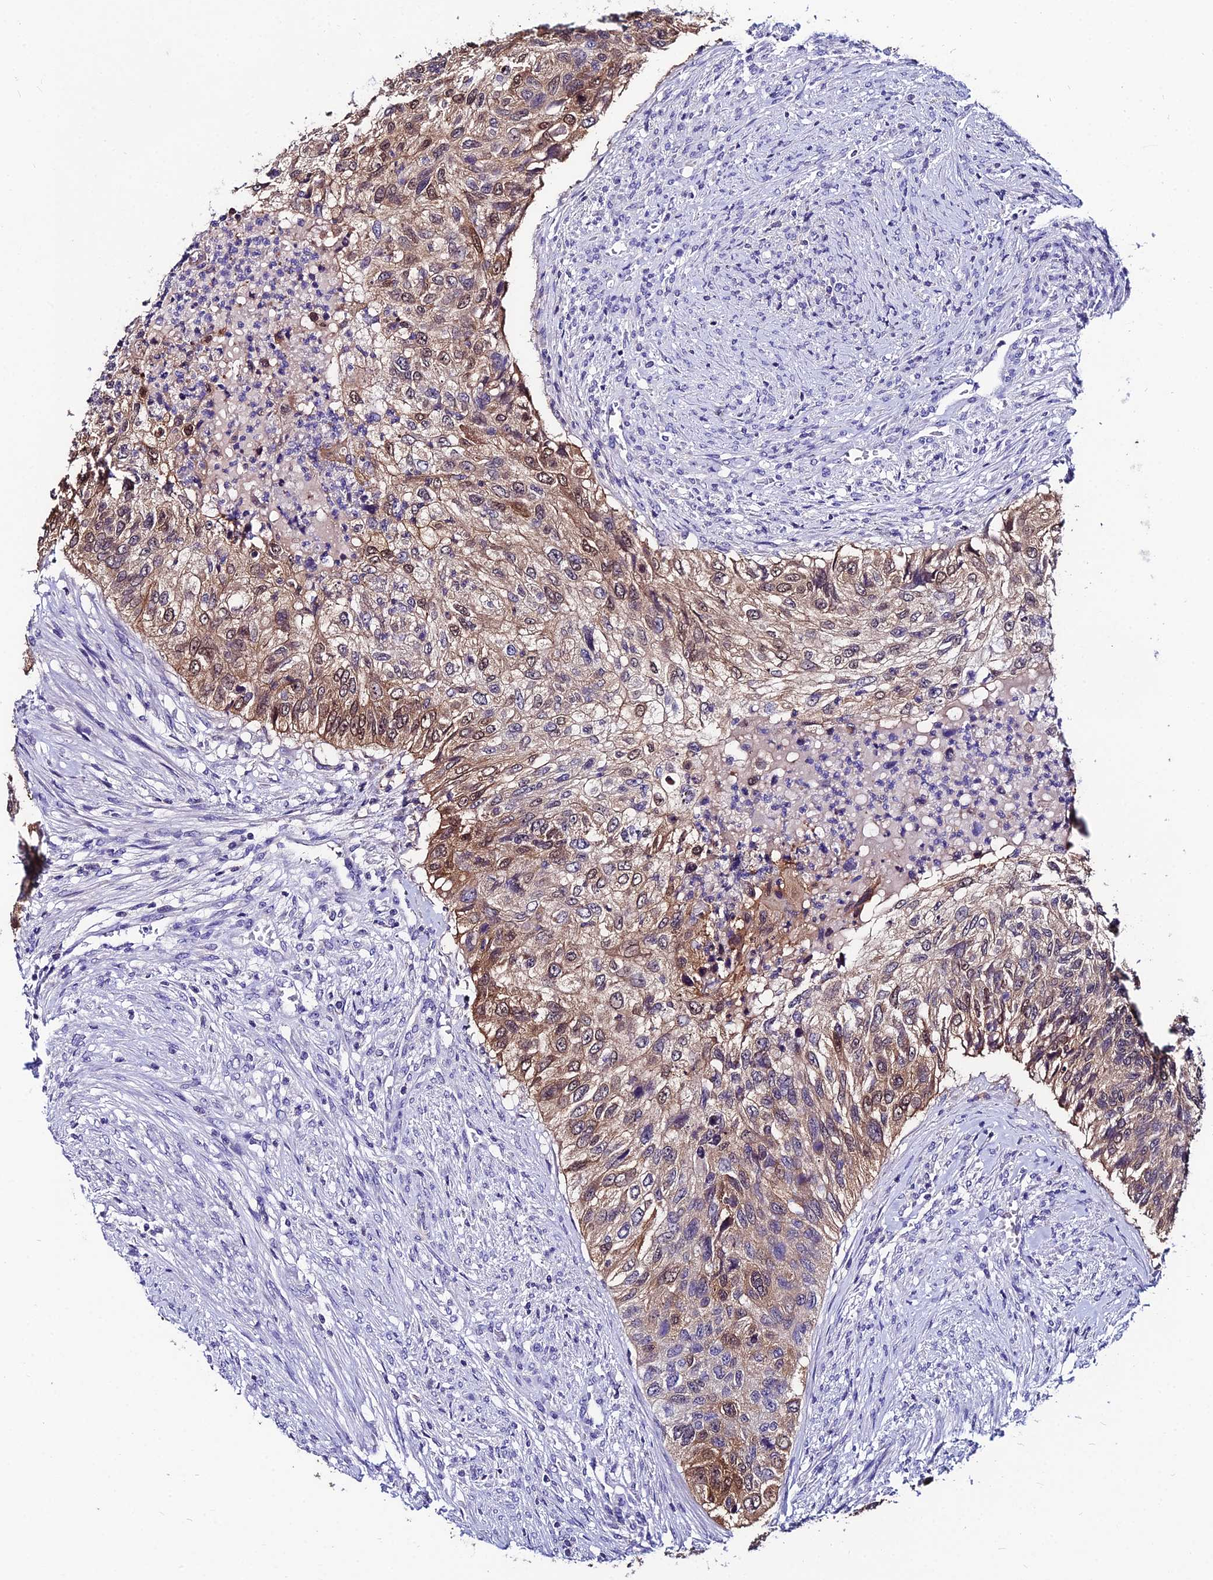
{"staining": {"intensity": "moderate", "quantity": "25%-75%", "location": "cytoplasmic/membranous,nuclear"}, "tissue": "urothelial cancer", "cell_type": "Tumor cells", "image_type": "cancer", "snomed": [{"axis": "morphology", "description": "Urothelial carcinoma, High grade"}, {"axis": "topography", "description": "Urinary bladder"}], "caption": "Protein expression analysis of high-grade urothelial carcinoma displays moderate cytoplasmic/membranous and nuclear staining in approximately 25%-75% of tumor cells.", "gene": "LGALS7", "patient": {"sex": "female", "age": 60}}